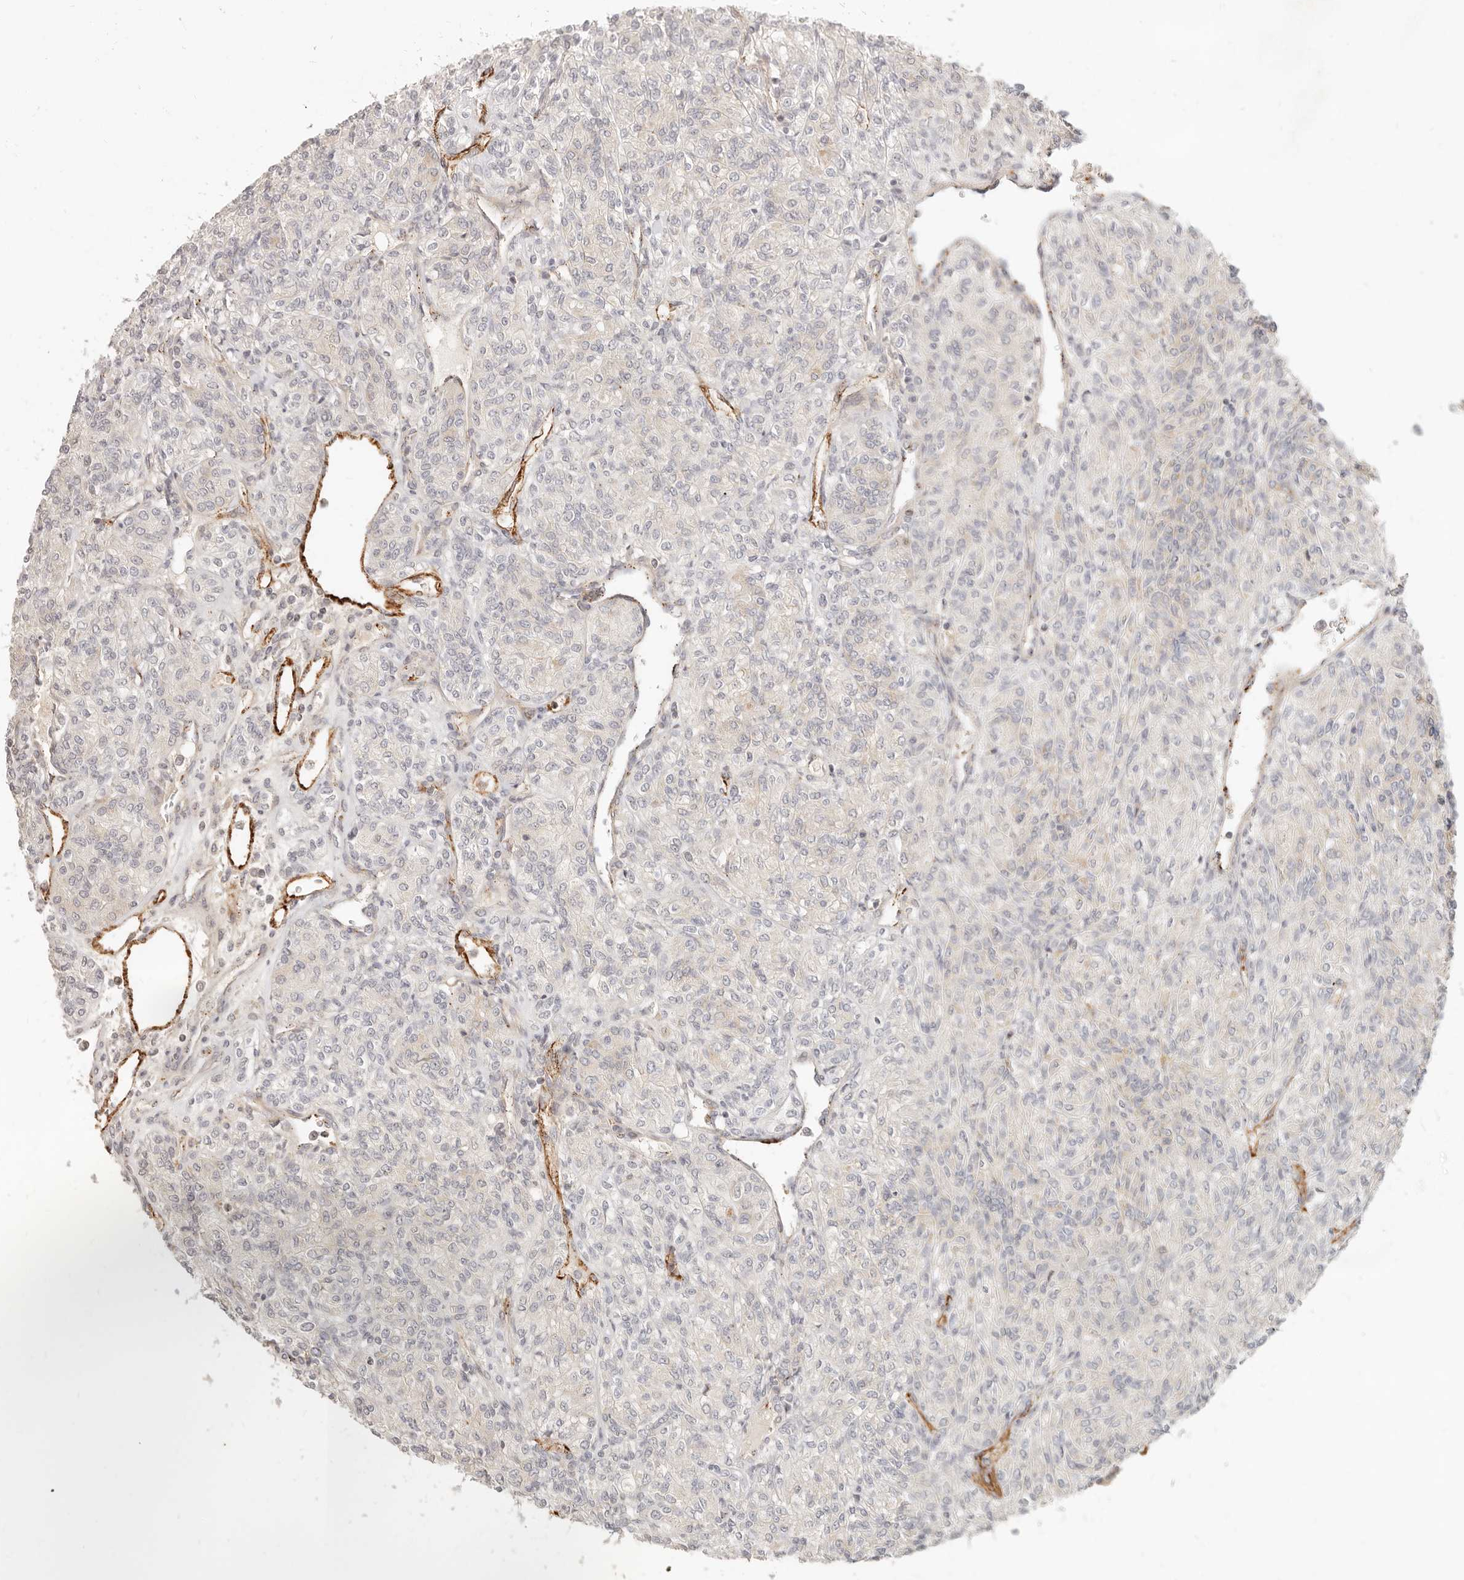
{"staining": {"intensity": "negative", "quantity": "none", "location": "none"}, "tissue": "renal cancer", "cell_type": "Tumor cells", "image_type": "cancer", "snomed": [{"axis": "morphology", "description": "Adenocarcinoma, NOS"}, {"axis": "topography", "description": "Kidney"}], "caption": "This is an IHC histopathology image of human adenocarcinoma (renal). There is no positivity in tumor cells.", "gene": "SASS6", "patient": {"sex": "male", "age": 77}}